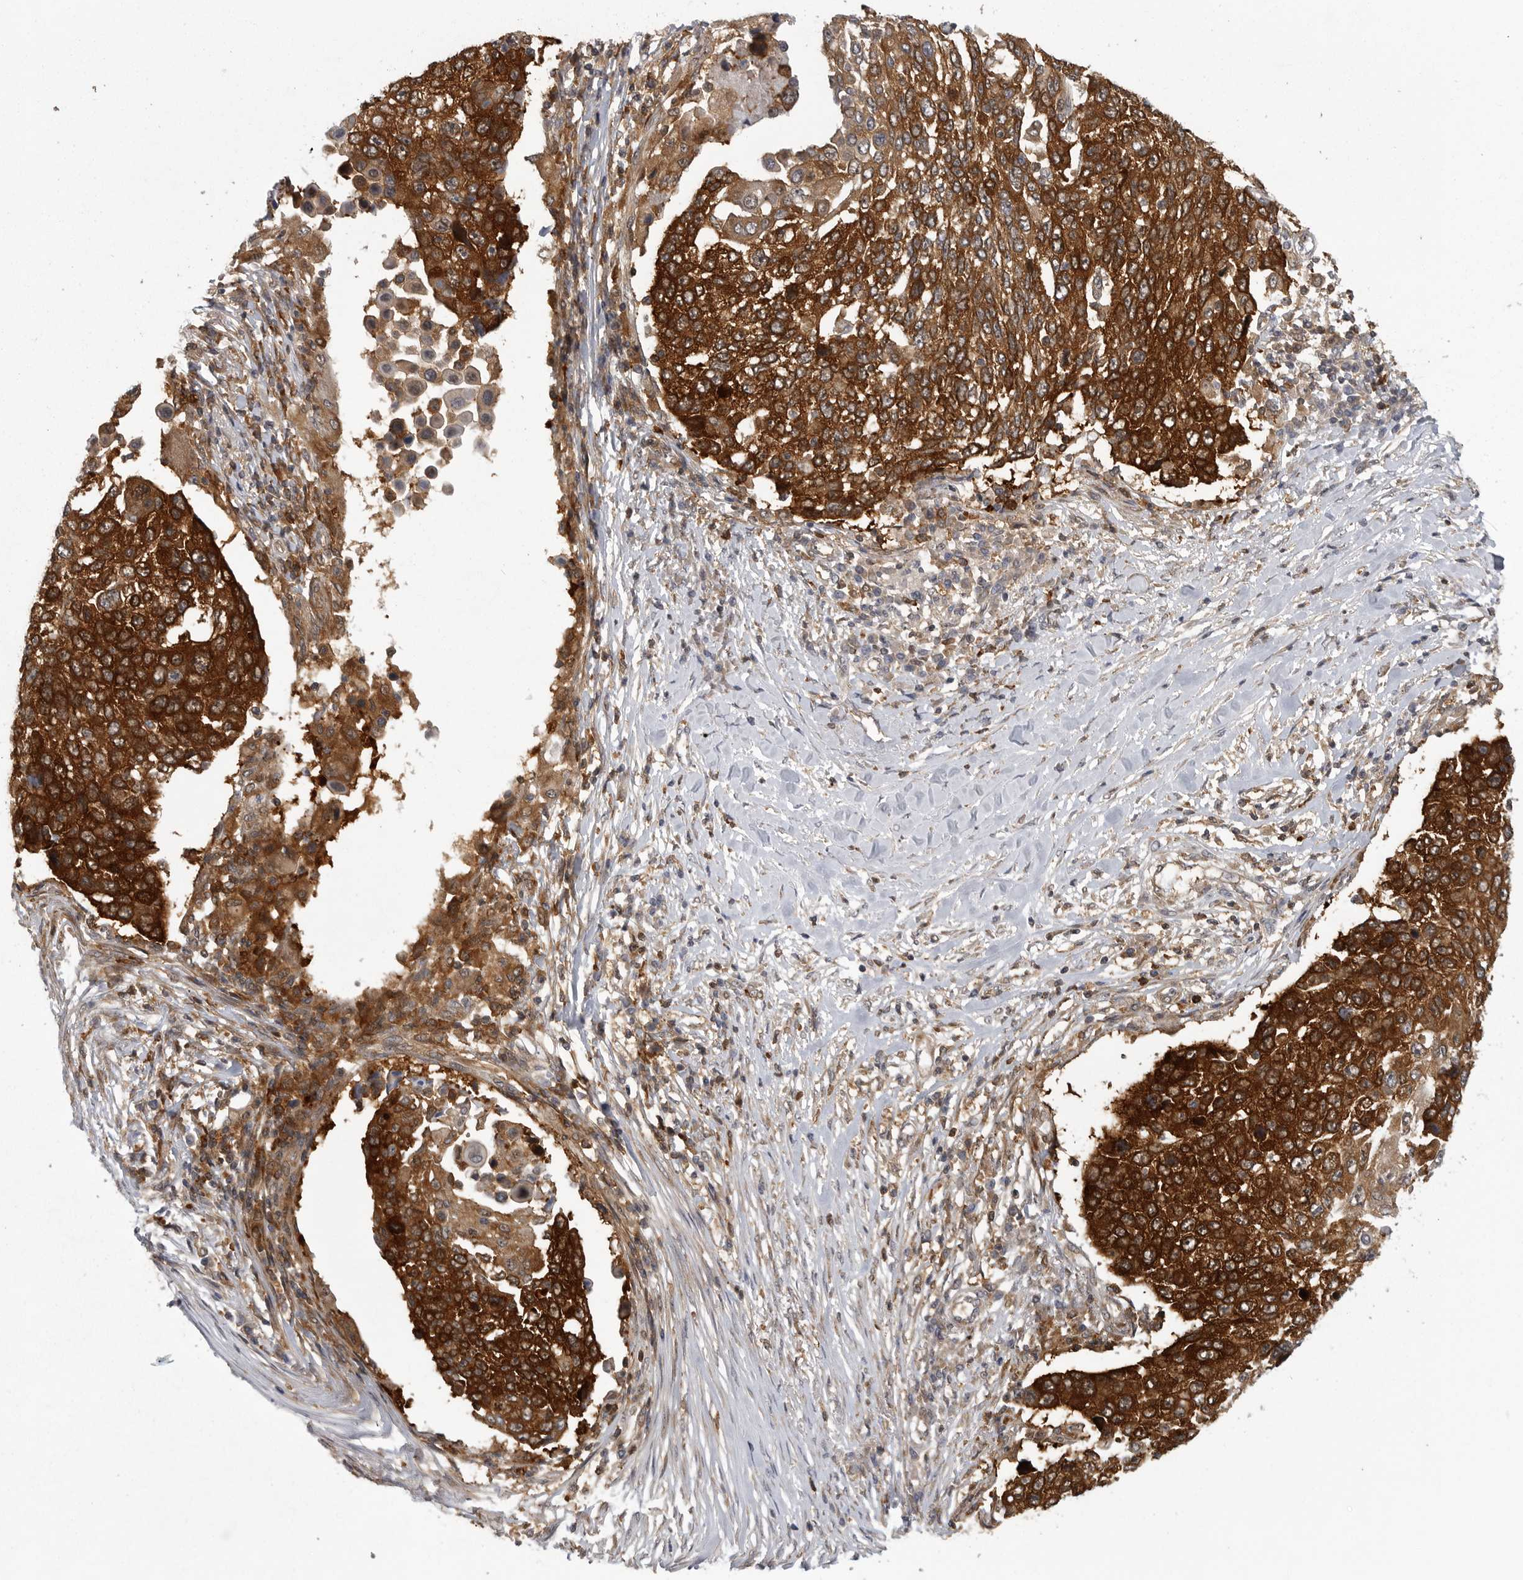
{"staining": {"intensity": "strong", "quantity": ">75%", "location": "cytoplasmic/membranous"}, "tissue": "lung cancer", "cell_type": "Tumor cells", "image_type": "cancer", "snomed": [{"axis": "morphology", "description": "Squamous cell carcinoma, NOS"}, {"axis": "topography", "description": "Lung"}], "caption": "Protein staining of lung squamous cell carcinoma tissue exhibits strong cytoplasmic/membranous staining in about >75% of tumor cells. (DAB = brown stain, brightfield microscopy at high magnification).", "gene": "CACYBP", "patient": {"sex": "male", "age": 66}}